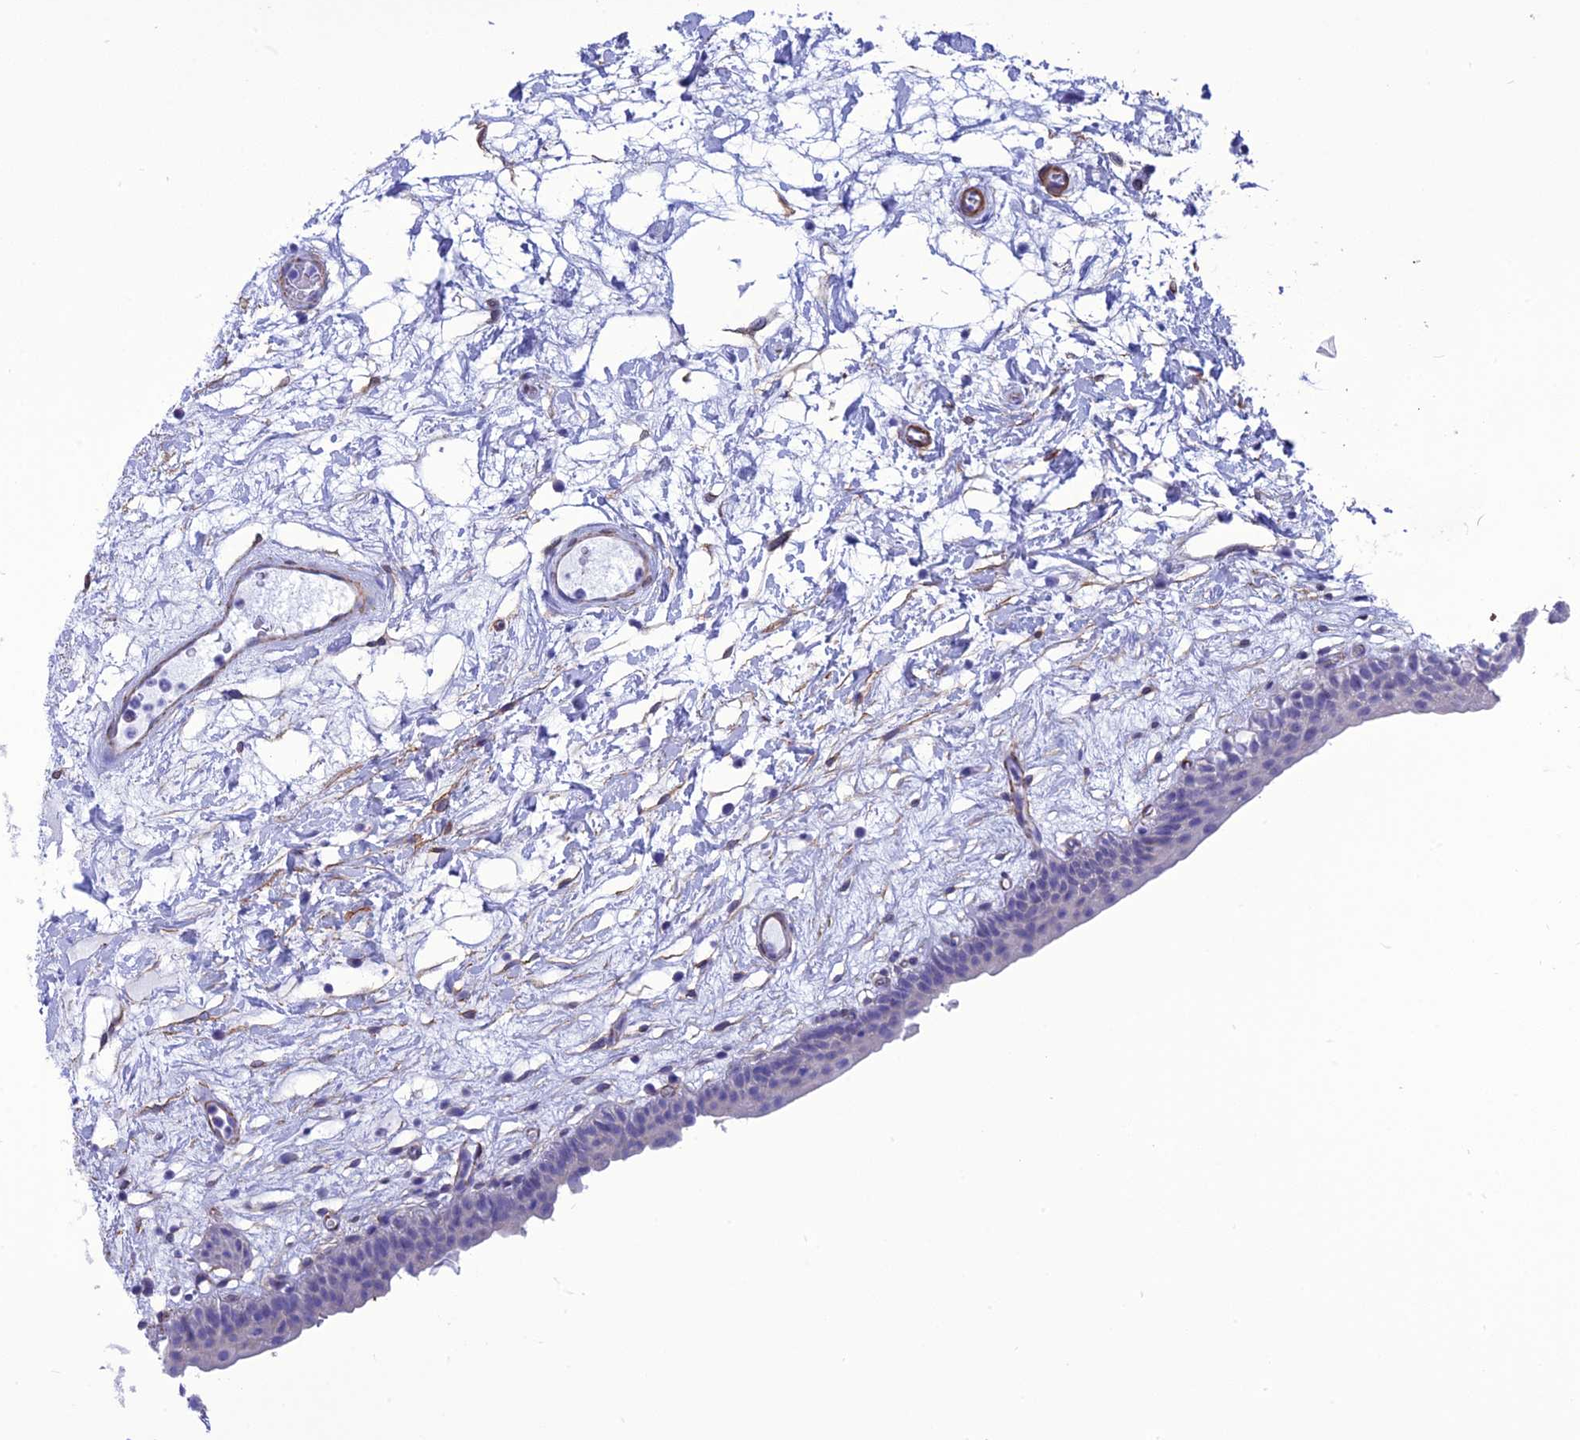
{"staining": {"intensity": "negative", "quantity": "none", "location": "none"}, "tissue": "urinary bladder", "cell_type": "Urothelial cells", "image_type": "normal", "snomed": [{"axis": "morphology", "description": "Normal tissue, NOS"}, {"axis": "topography", "description": "Urinary bladder"}], "caption": "Human urinary bladder stained for a protein using immunohistochemistry (IHC) displays no expression in urothelial cells.", "gene": "NKD1", "patient": {"sex": "male", "age": 83}}